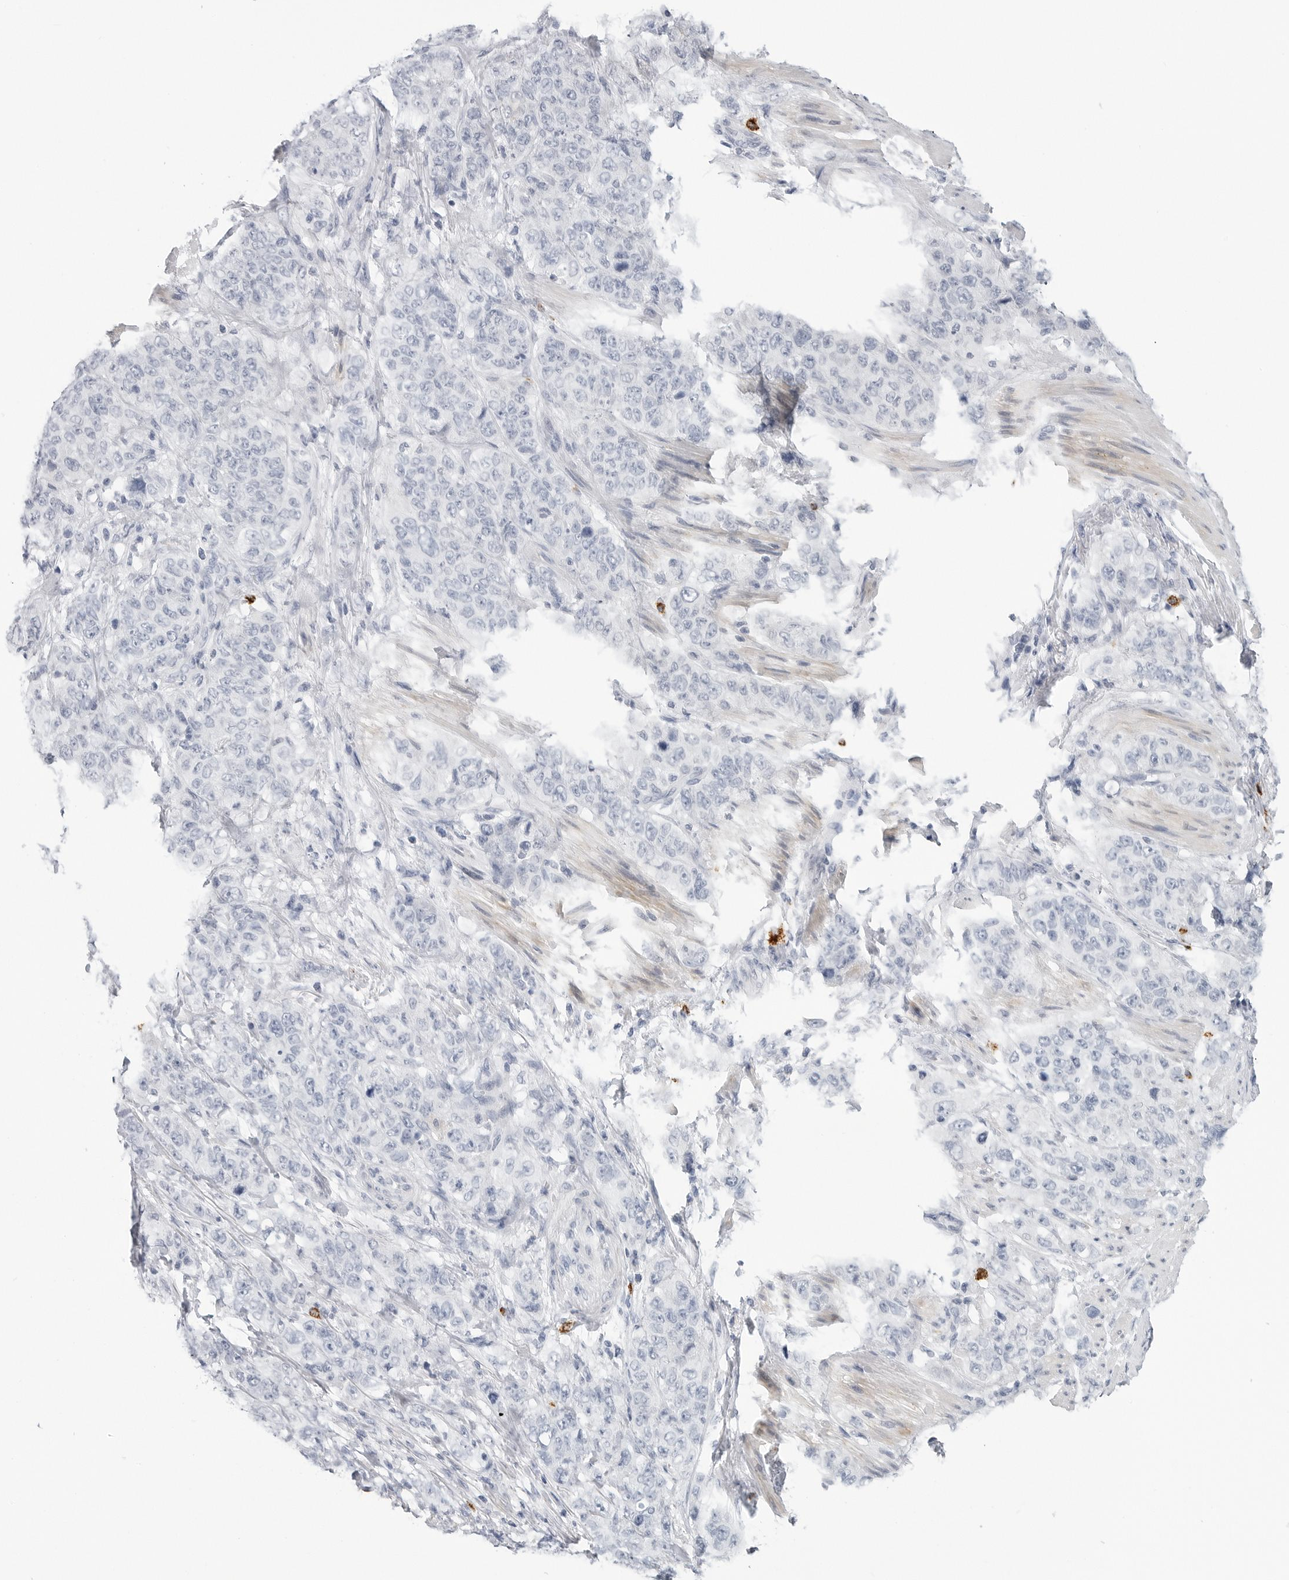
{"staining": {"intensity": "negative", "quantity": "none", "location": "none"}, "tissue": "stomach cancer", "cell_type": "Tumor cells", "image_type": "cancer", "snomed": [{"axis": "morphology", "description": "Adenocarcinoma, NOS"}, {"axis": "topography", "description": "Stomach"}], "caption": "Adenocarcinoma (stomach) was stained to show a protein in brown. There is no significant staining in tumor cells. Nuclei are stained in blue.", "gene": "HSPB7", "patient": {"sex": "male", "age": 48}}